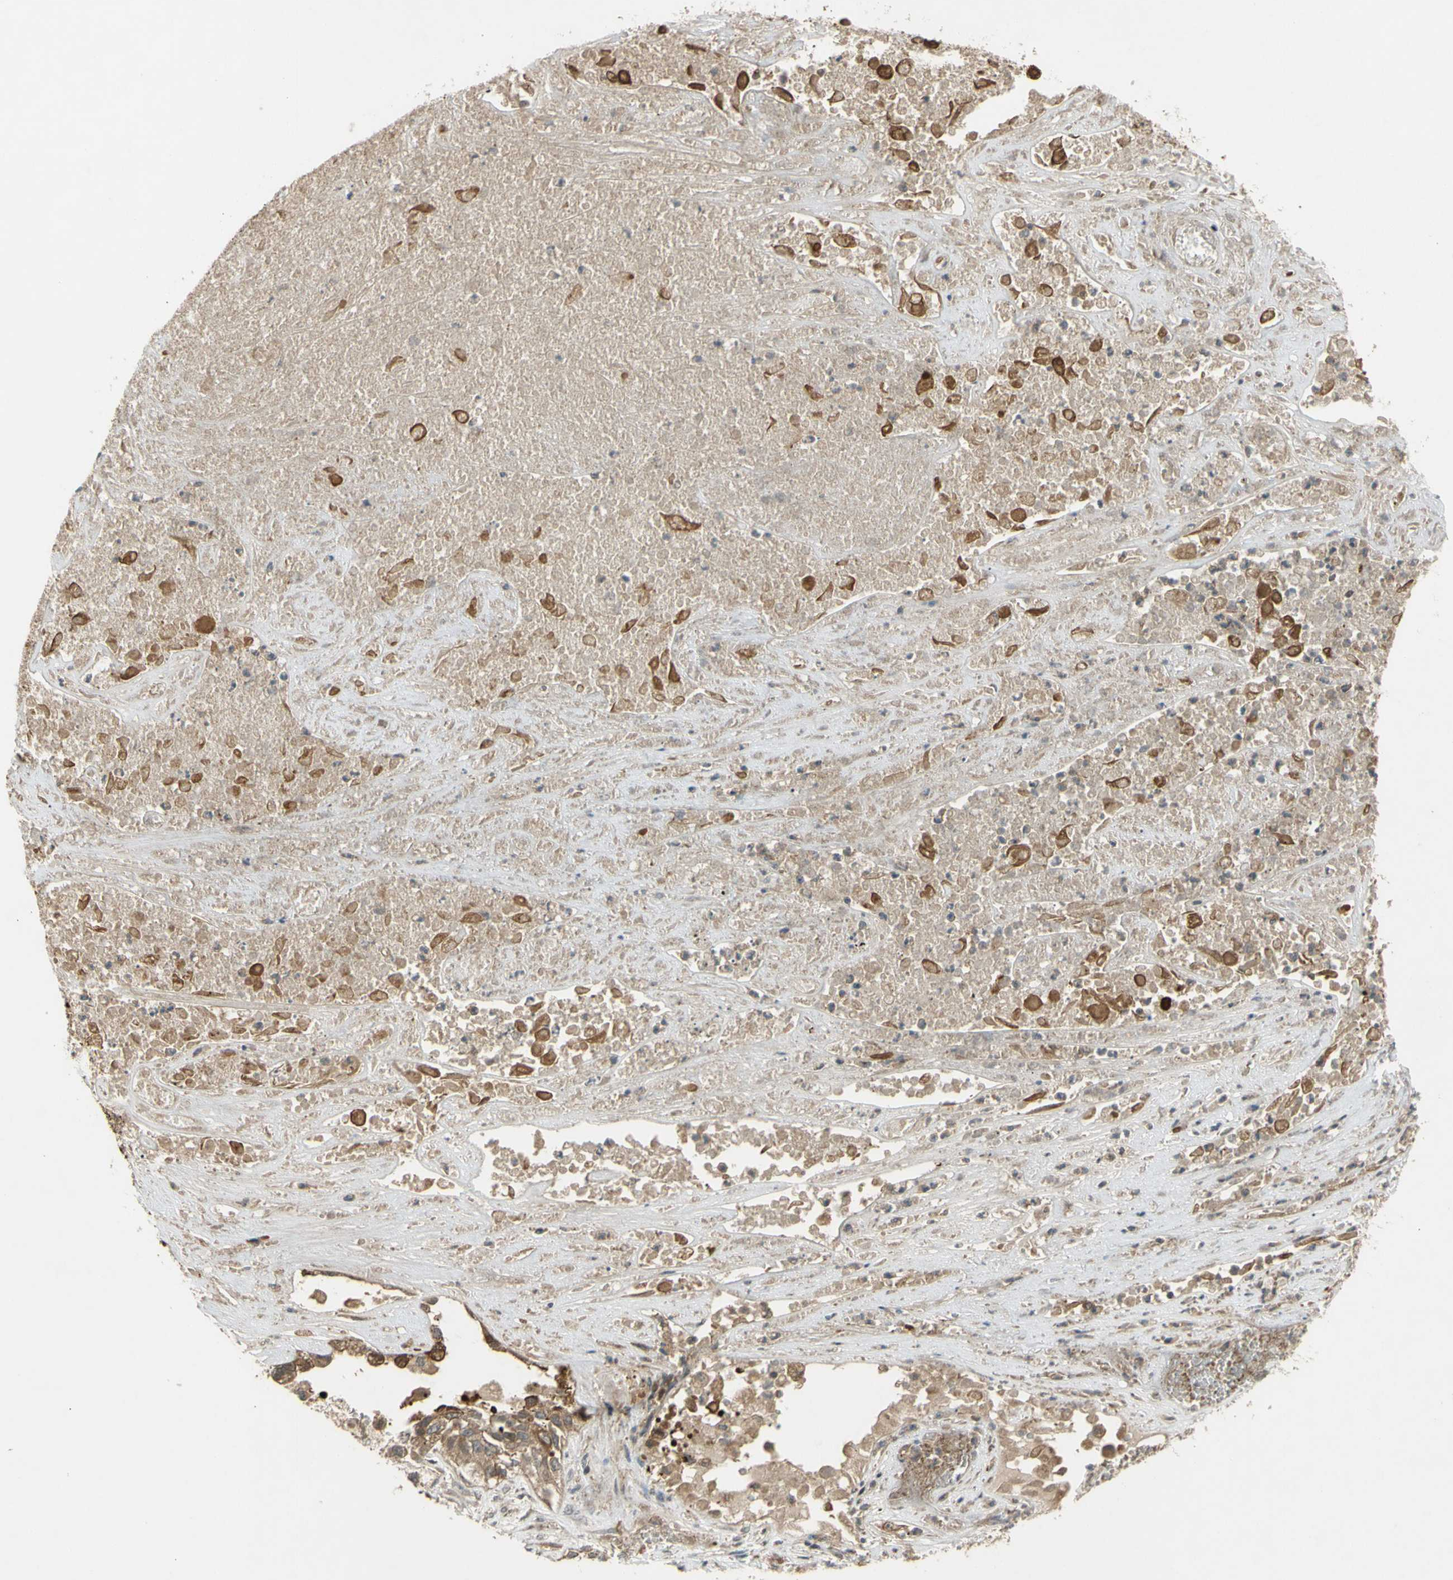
{"staining": {"intensity": "moderate", "quantity": ">75%", "location": "cytoplasmic/membranous,nuclear"}, "tissue": "lung cancer", "cell_type": "Tumor cells", "image_type": "cancer", "snomed": [{"axis": "morphology", "description": "Squamous cell carcinoma, NOS"}, {"axis": "topography", "description": "Lung"}], "caption": "Immunohistochemical staining of human lung cancer (squamous cell carcinoma) exhibits medium levels of moderate cytoplasmic/membranous and nuclear protein positivity in approximately >75% of tumor cells. The protein of interest is shown in brown color, while the nuclei are stained blue.", "gene": "FLII", "patient": {"sex": "male", "age": 71}}